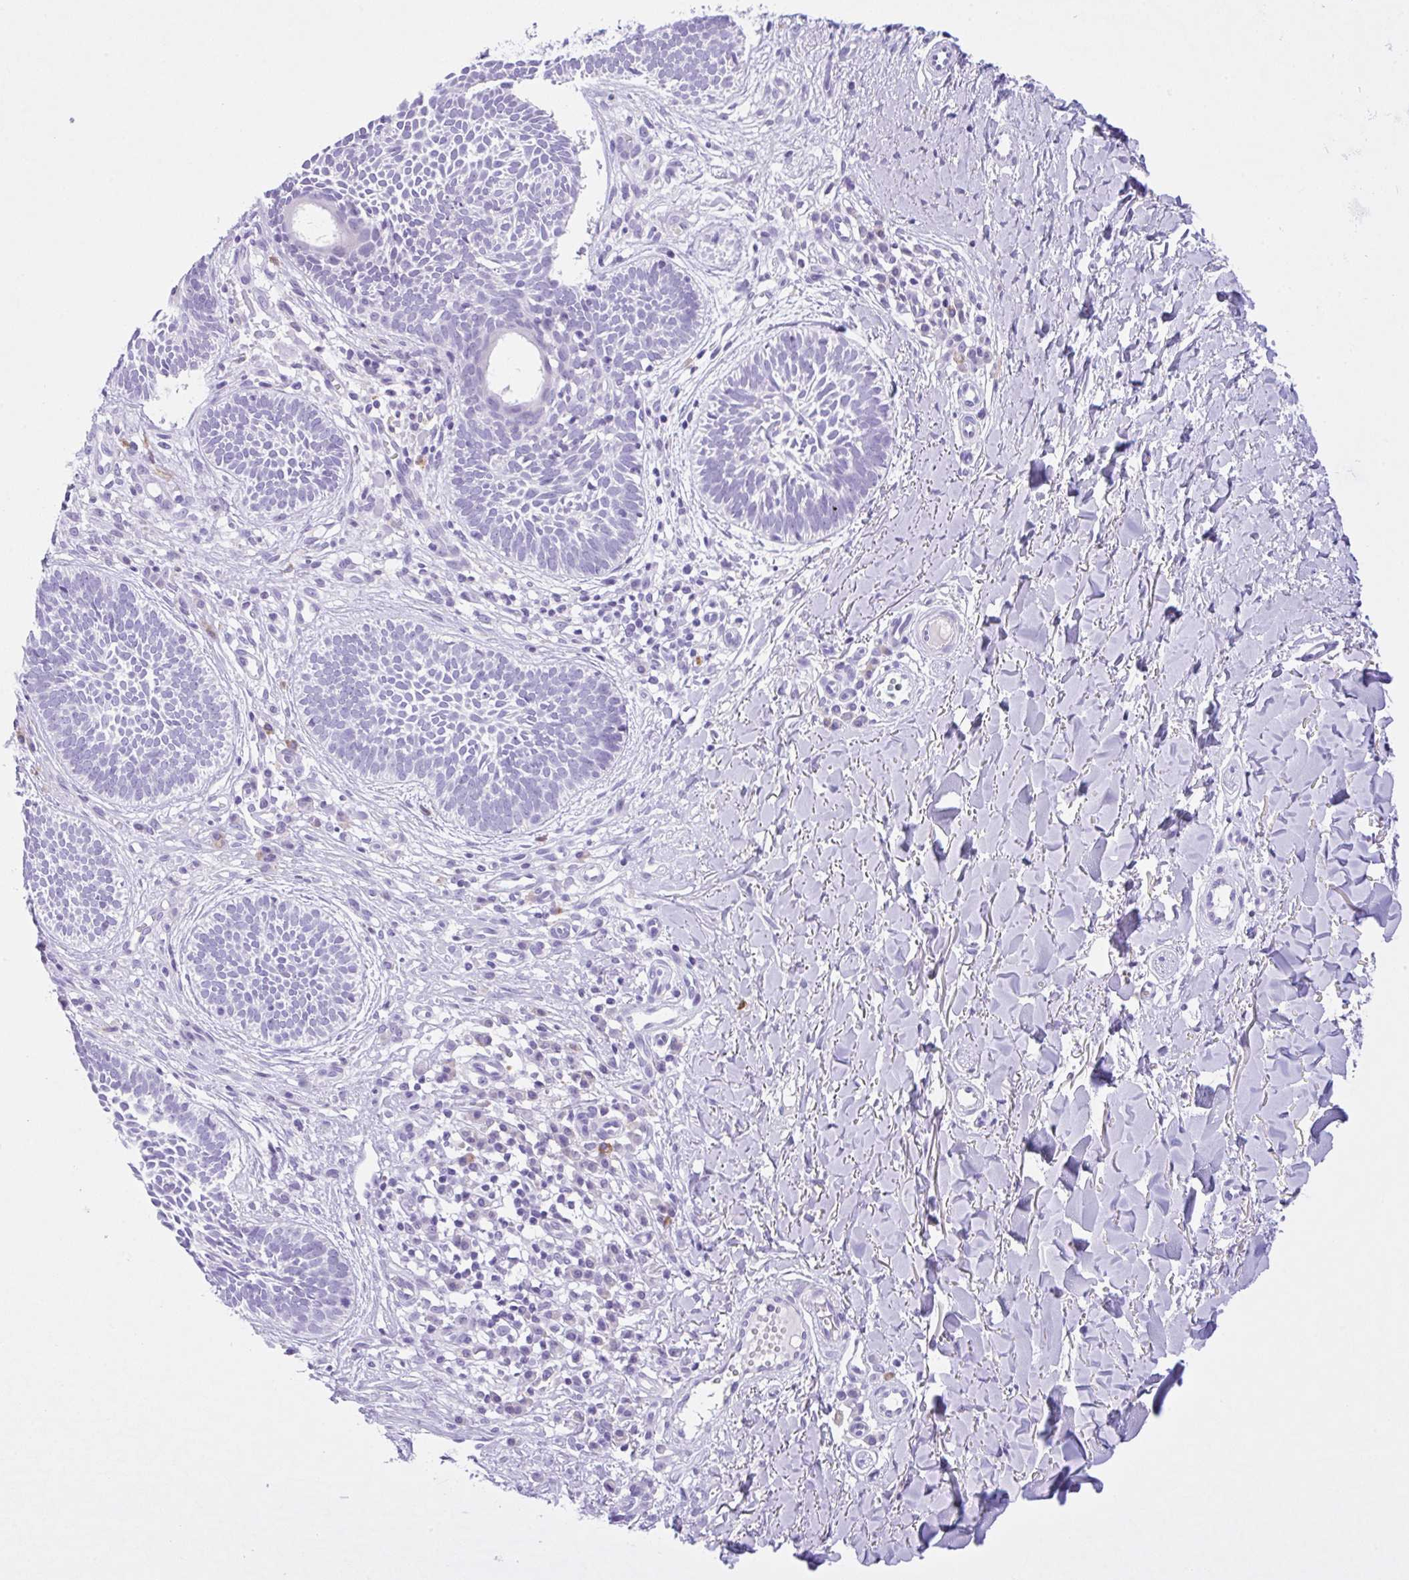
{"staining": {"intensity": "negative", "quantity": "none", "location": "none"}, "tissue": "skin cancer", "cell_type": "Tumor cells", "image_type": "cancer", "snomed": [{"axis": "morphology", "description": "Basal cell carcinoma"}, {"axis": "topography", "description": "Skin"}], "caption": "Immunohistochemistry (IHC) micrograph of skin cancer (basal cell carcinoma) stained for a protein (brown), which reveals no positivity in tumor cells.", "gene": "NCF1", "patient": {"sex": "male", "age": 49}}